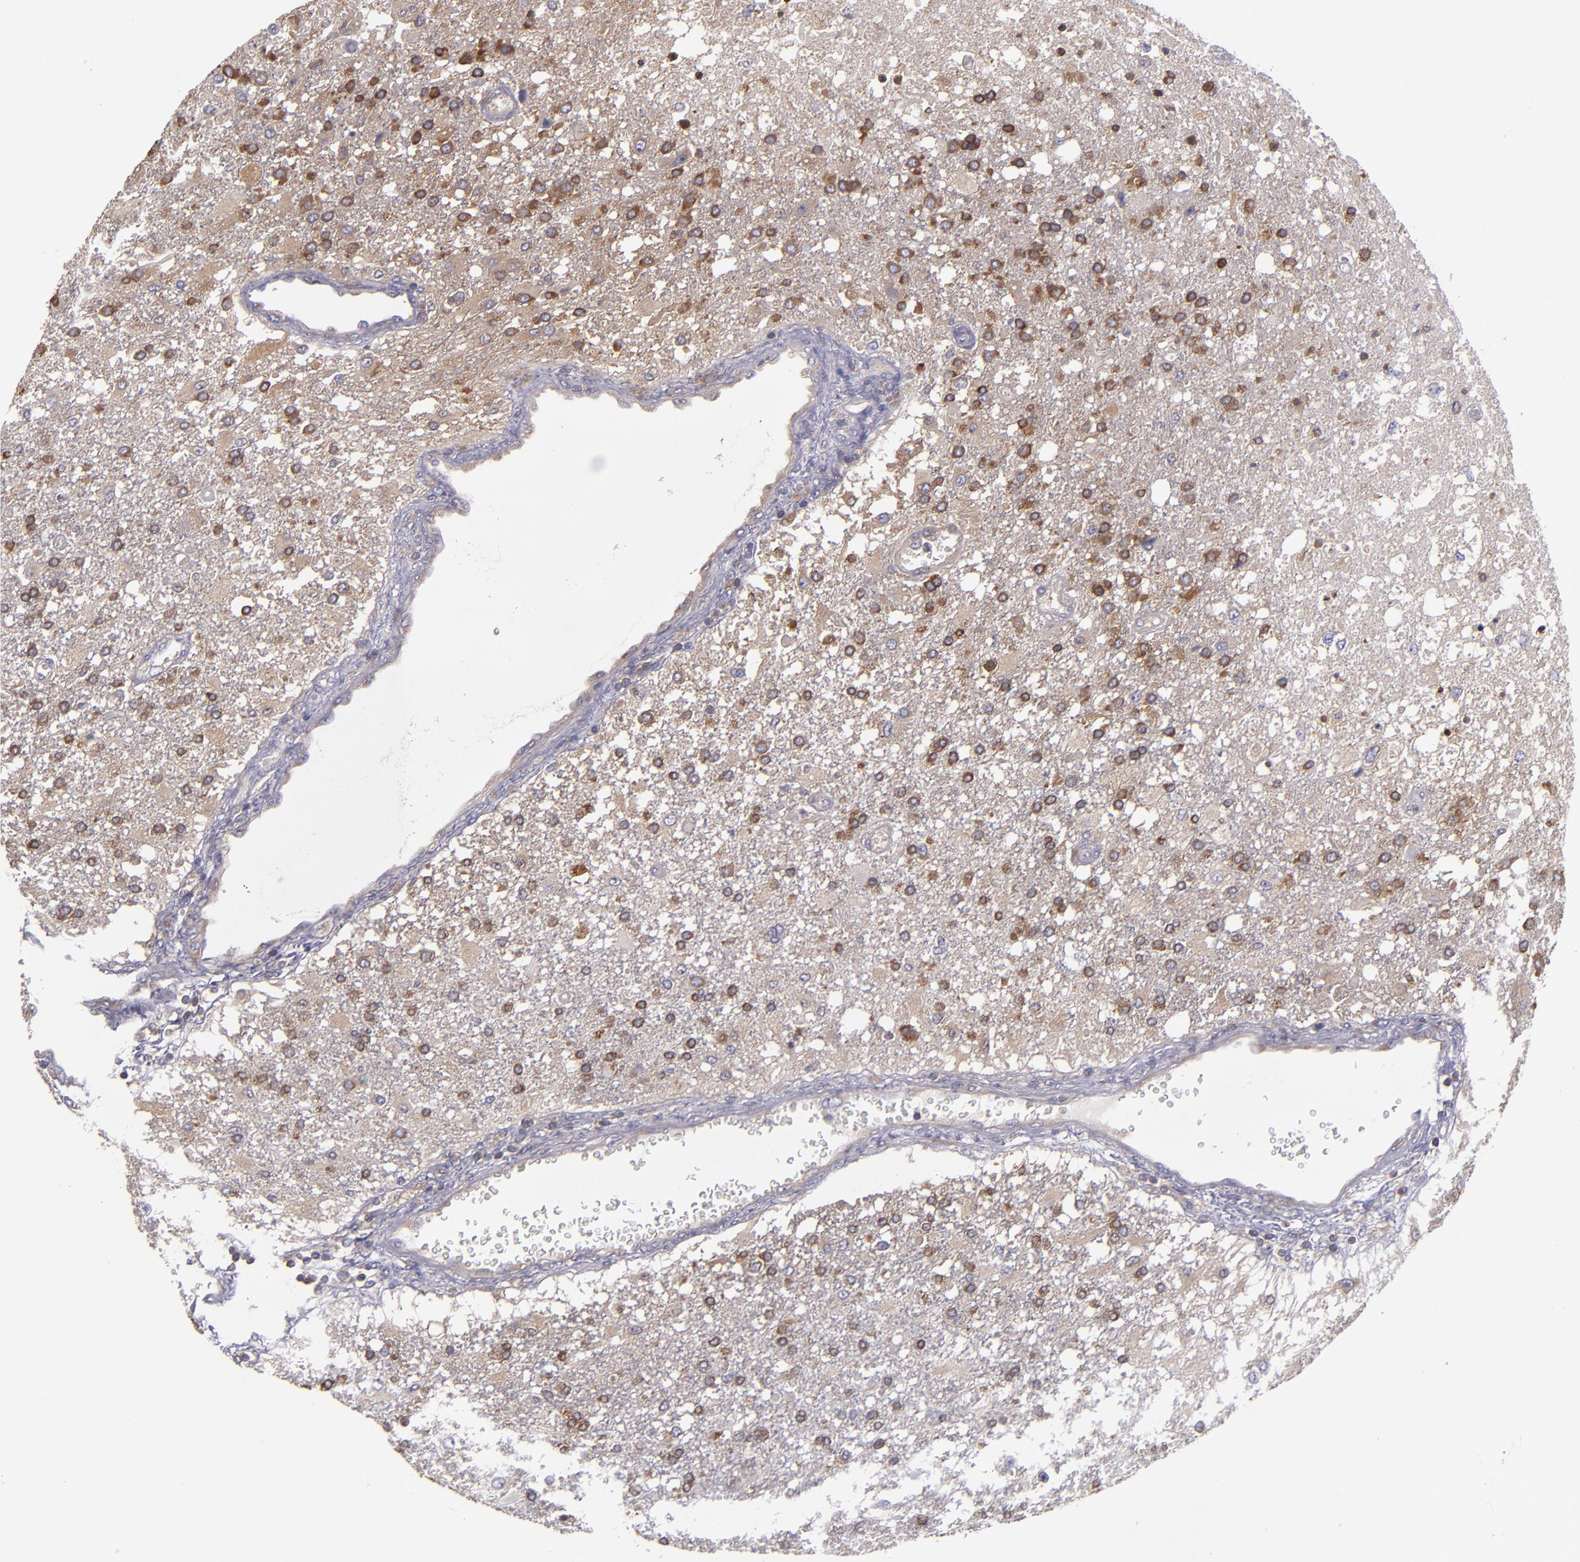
{"staining": {"intensity": "moderate", "quantity": "25%-75%", "location": "cytoplasmic/membranous"}, "tissue": "glioma", "cell_type": "Tumor cells", "image_type": "cancer", "snomed": [{"axis": "morphology", "description": "Glioma, malignant, High grade"}, {"axis": "topography", "description": "Cerebral cortex"}], "caption": "Protein positivity by immunohistochemistry (IHC) exhibits moderate cytoplasmic/membranous expression in about 25%-75% of tumor cells in glioma.", "gene": "CARS1", "patient": {"sex": "male", "age": 79}}